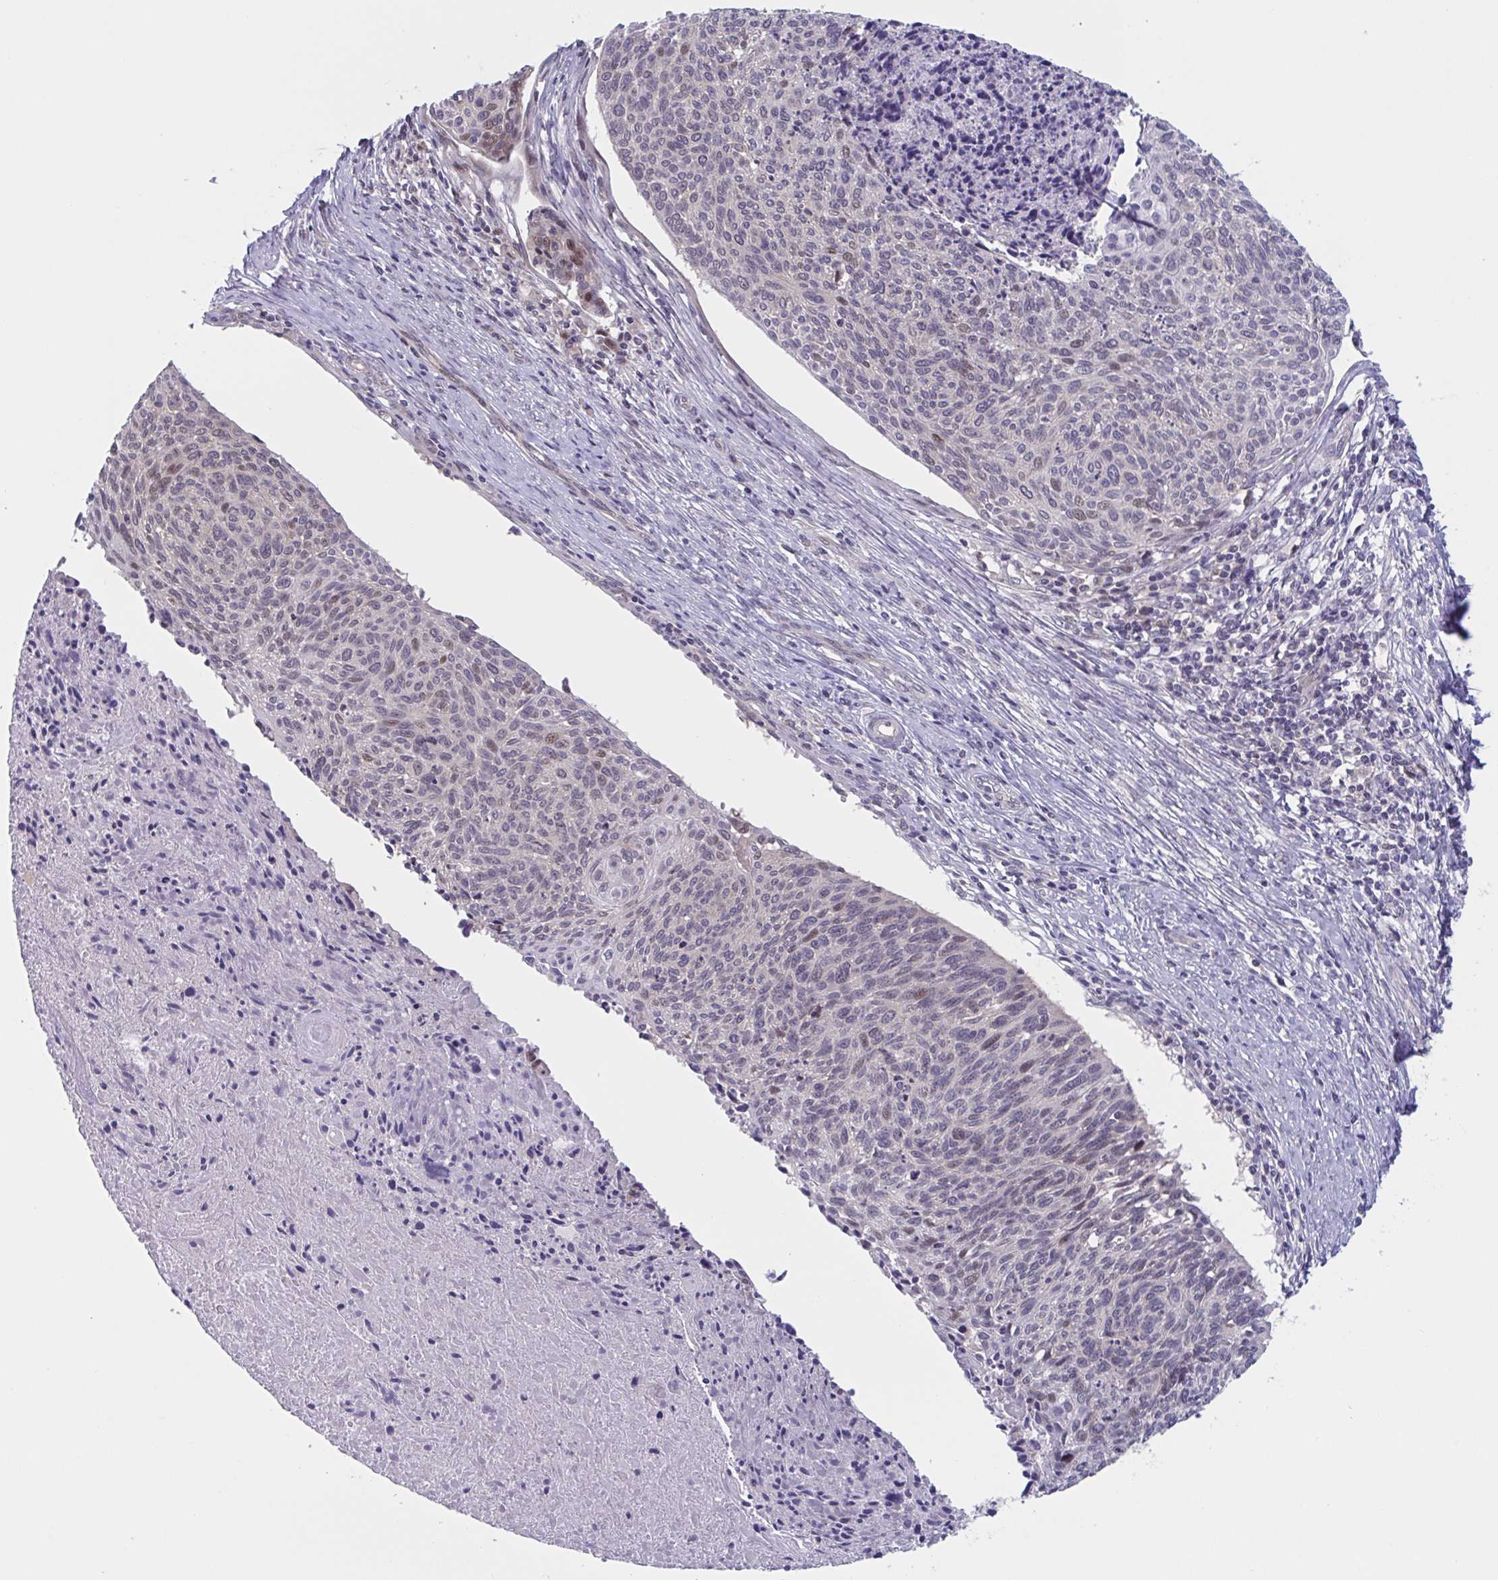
{"staining": {"intensity": "moderate", "quantity": "<25%", "location": "nuclear"}, "tissue": "cervical cancer", "cell_type": "Tumor cells", "image_type": "cancer", "snomed": [{"axis": "morphology", "description": "Squamous cell carcinoma, NOS"}, {"axis": "topography", "description": "Cervix"}], "caption": "Approximately <25% of tumor cells in cervical cancer reveal moderate nuclear protein expression as visualized by brown immunohistochemical staining.", "gene": "RIOK1", "patient": {"sex": "female", "age": 49}}